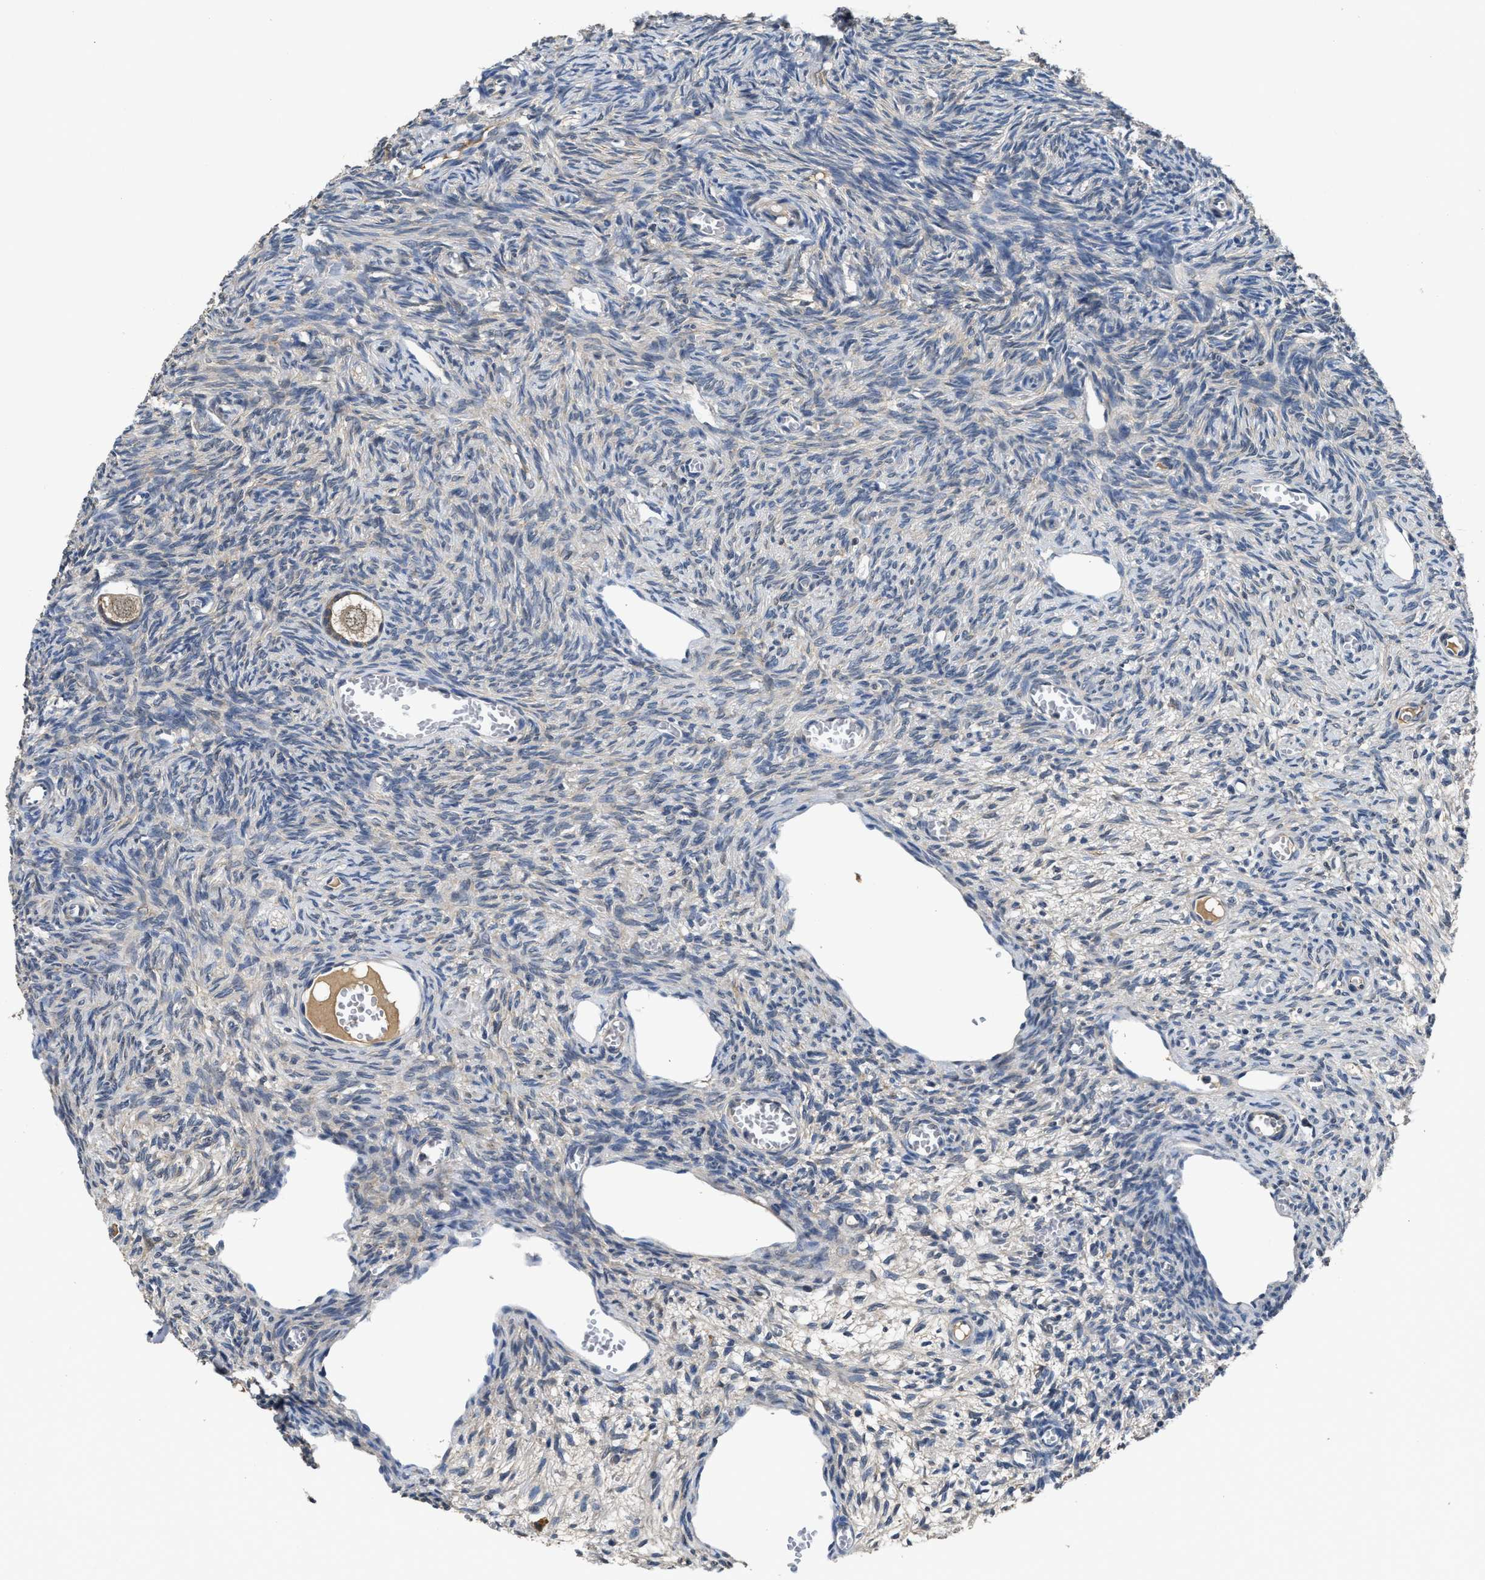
{"staining": {"intensity": "strong", "quantity": "25%-75%", "location": "cytoplasmic/membranous"}, "tissue": "ovary", "cell_type": "Follicle cells", "image_type": "normal", "snomed": [{"axis": "morphology", "description": "Normal tissue, NOS"}, {"axis": "topography", "description": "Ovary"}], "caption": "Protein staining reveals strong cytoplasmic/membranous staining in about 25%-75% of follicle cells in unremarkable ovary.", "gene": "INHA", "patient": {"sex": "female", "age": 27}}